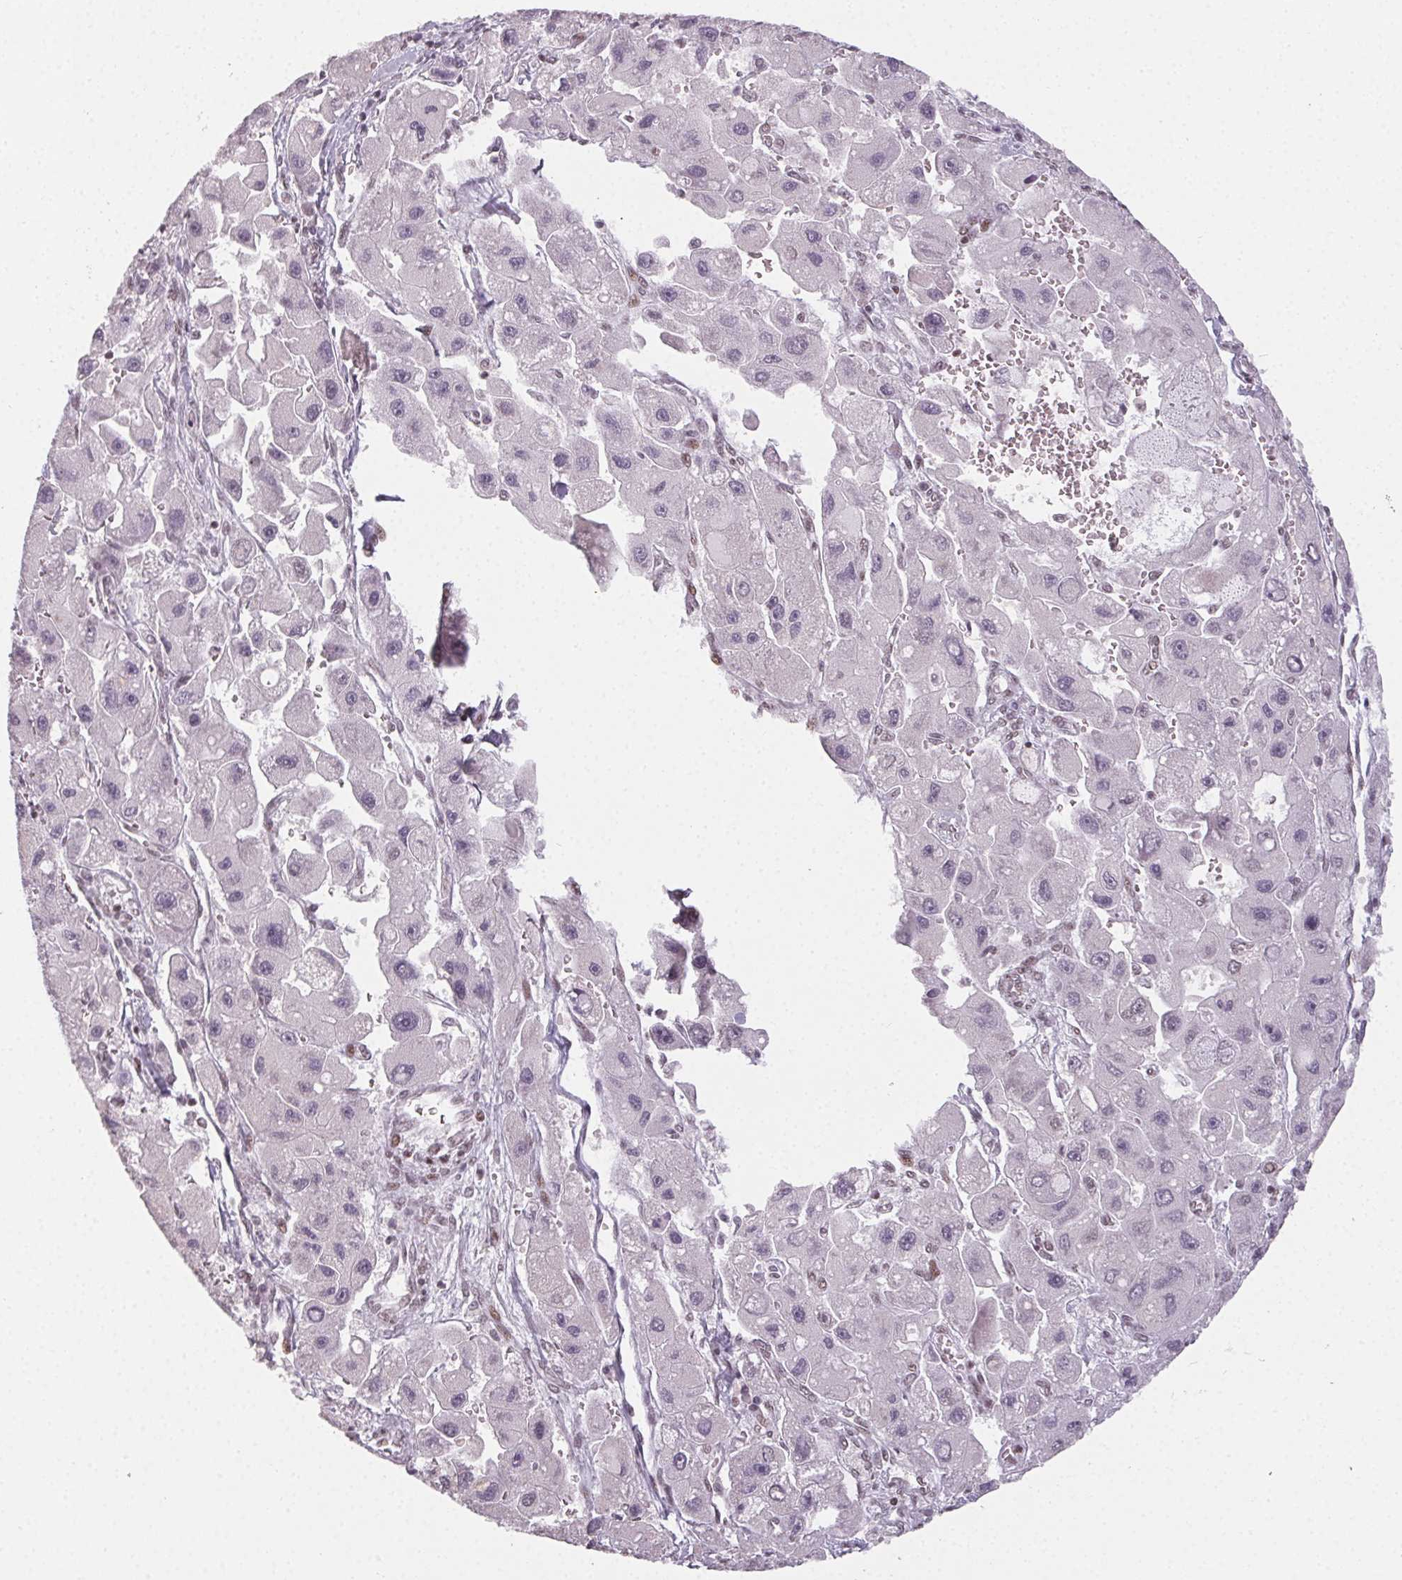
{"staining": {"intensity": "negative", "quantity": "none", "location": "none"}, "tissue": "liver cancer", "cell_type": "Tumor cells", "image_type": "cancer", "snomed": [{"axis": "morphology", "description": "Carcinoma, Hepatocellular, NOS"}, {"axis": "topography", "description": "Liver"}], "caption": "Photomicrograph shows no protein expression in tumor cells of liver hepatocellular carcinoma tissue. Brightfield microscopy of immunohistochemistry stained with DAB (3,3'-diaminobenzidine) (brown) and hematoxylin (blue), captured at high magnification.", "gene": "KMT2A", "patient": {"sex": "male", "age": 24}}